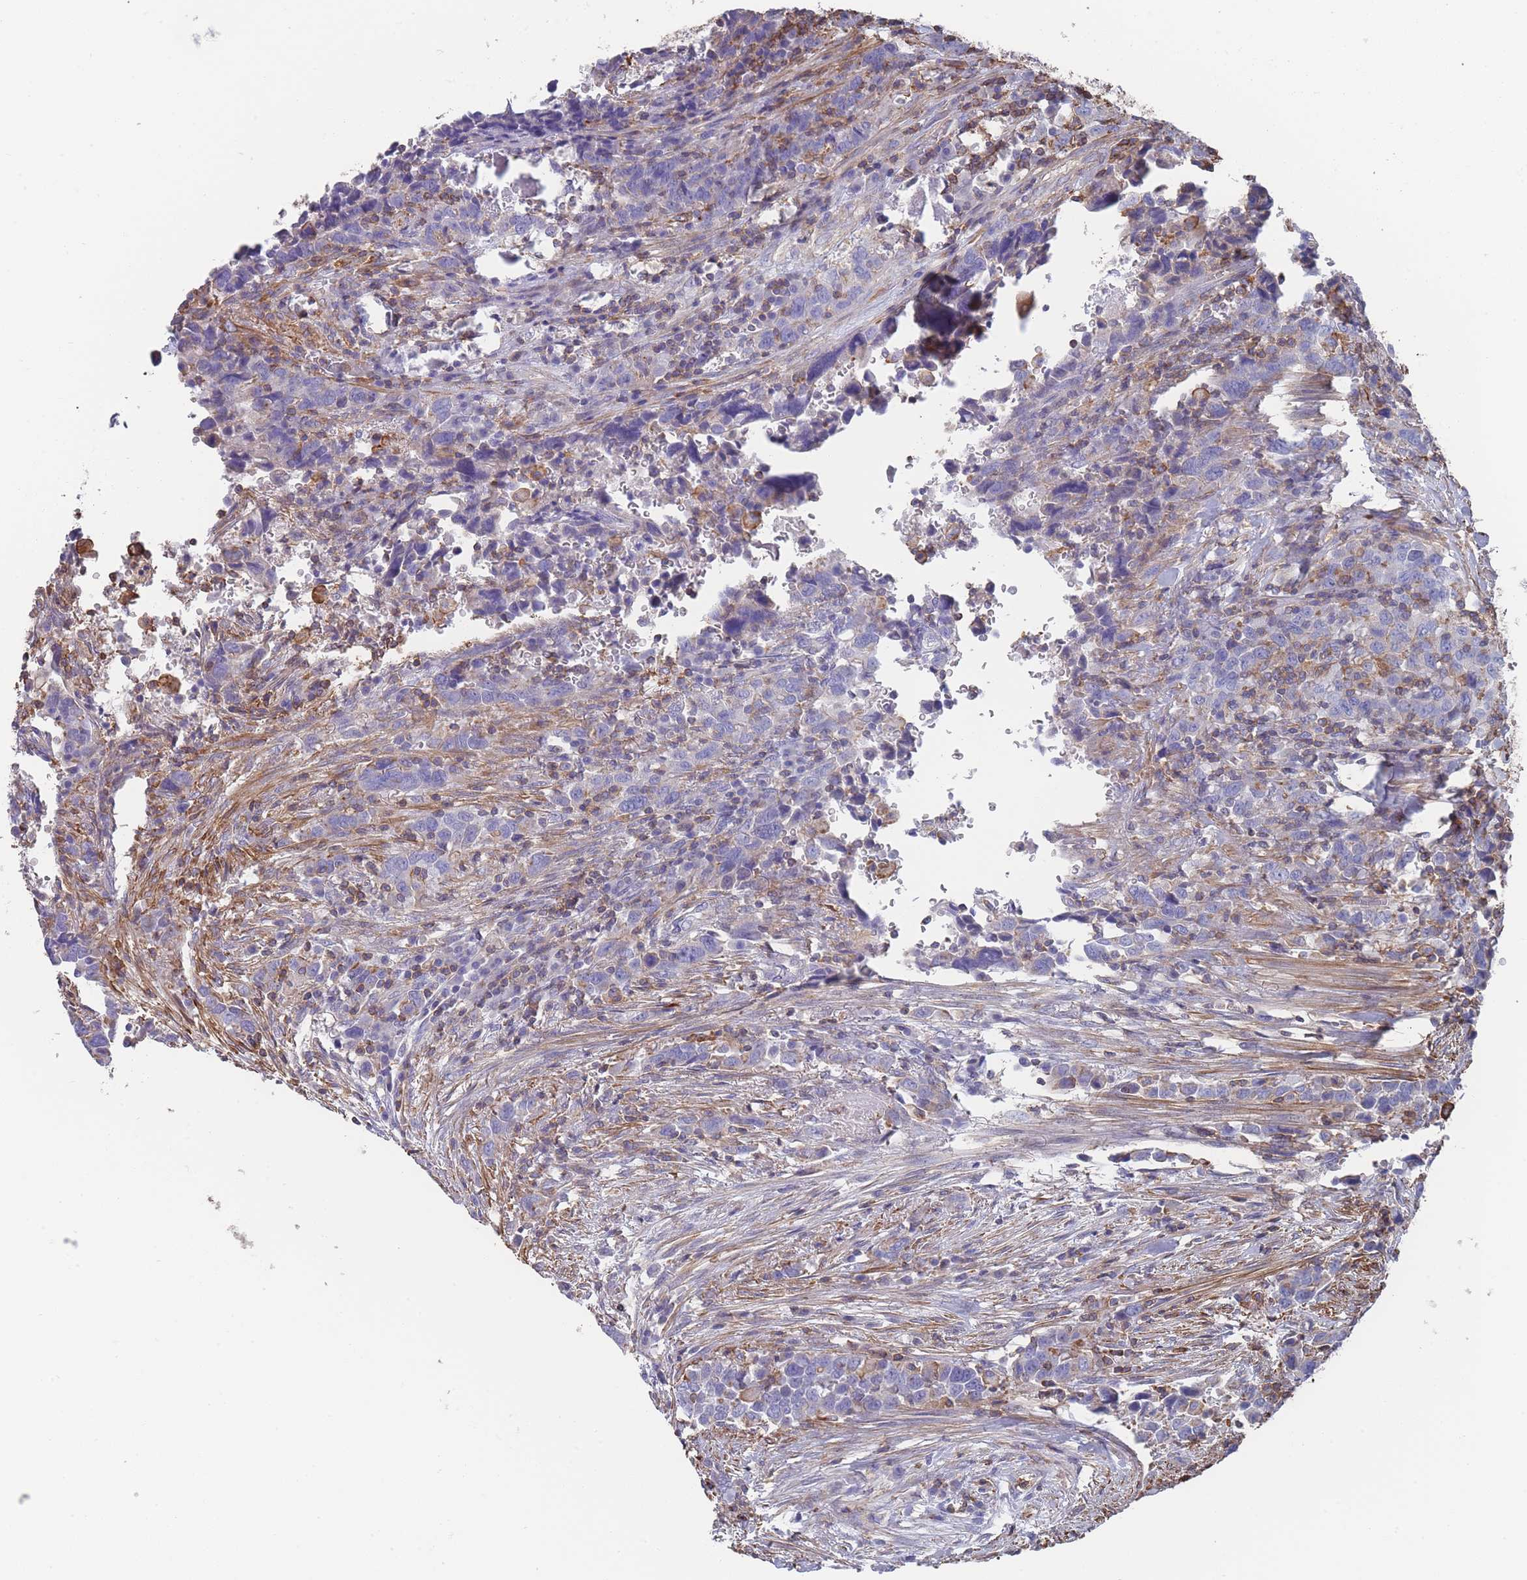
{"staining": {"intensity": "negative", "quantity": "none", "location": "none"}, "tissue": "urothelial cancer", "cell_type": "Tumor cells", "image_type": "cancer", "snomed": [{"axis": "morphology", "description": "Urothelial carcinoma, High grade"}, {"axis": "topography", "description": "Urinary bladder"}], "caption": "Tumor cells show no significant protein positivity in urothelial carcinoma (high-grade).", "gene": "SCCPDH", "patient": {"sex": "male", "age": 61}}